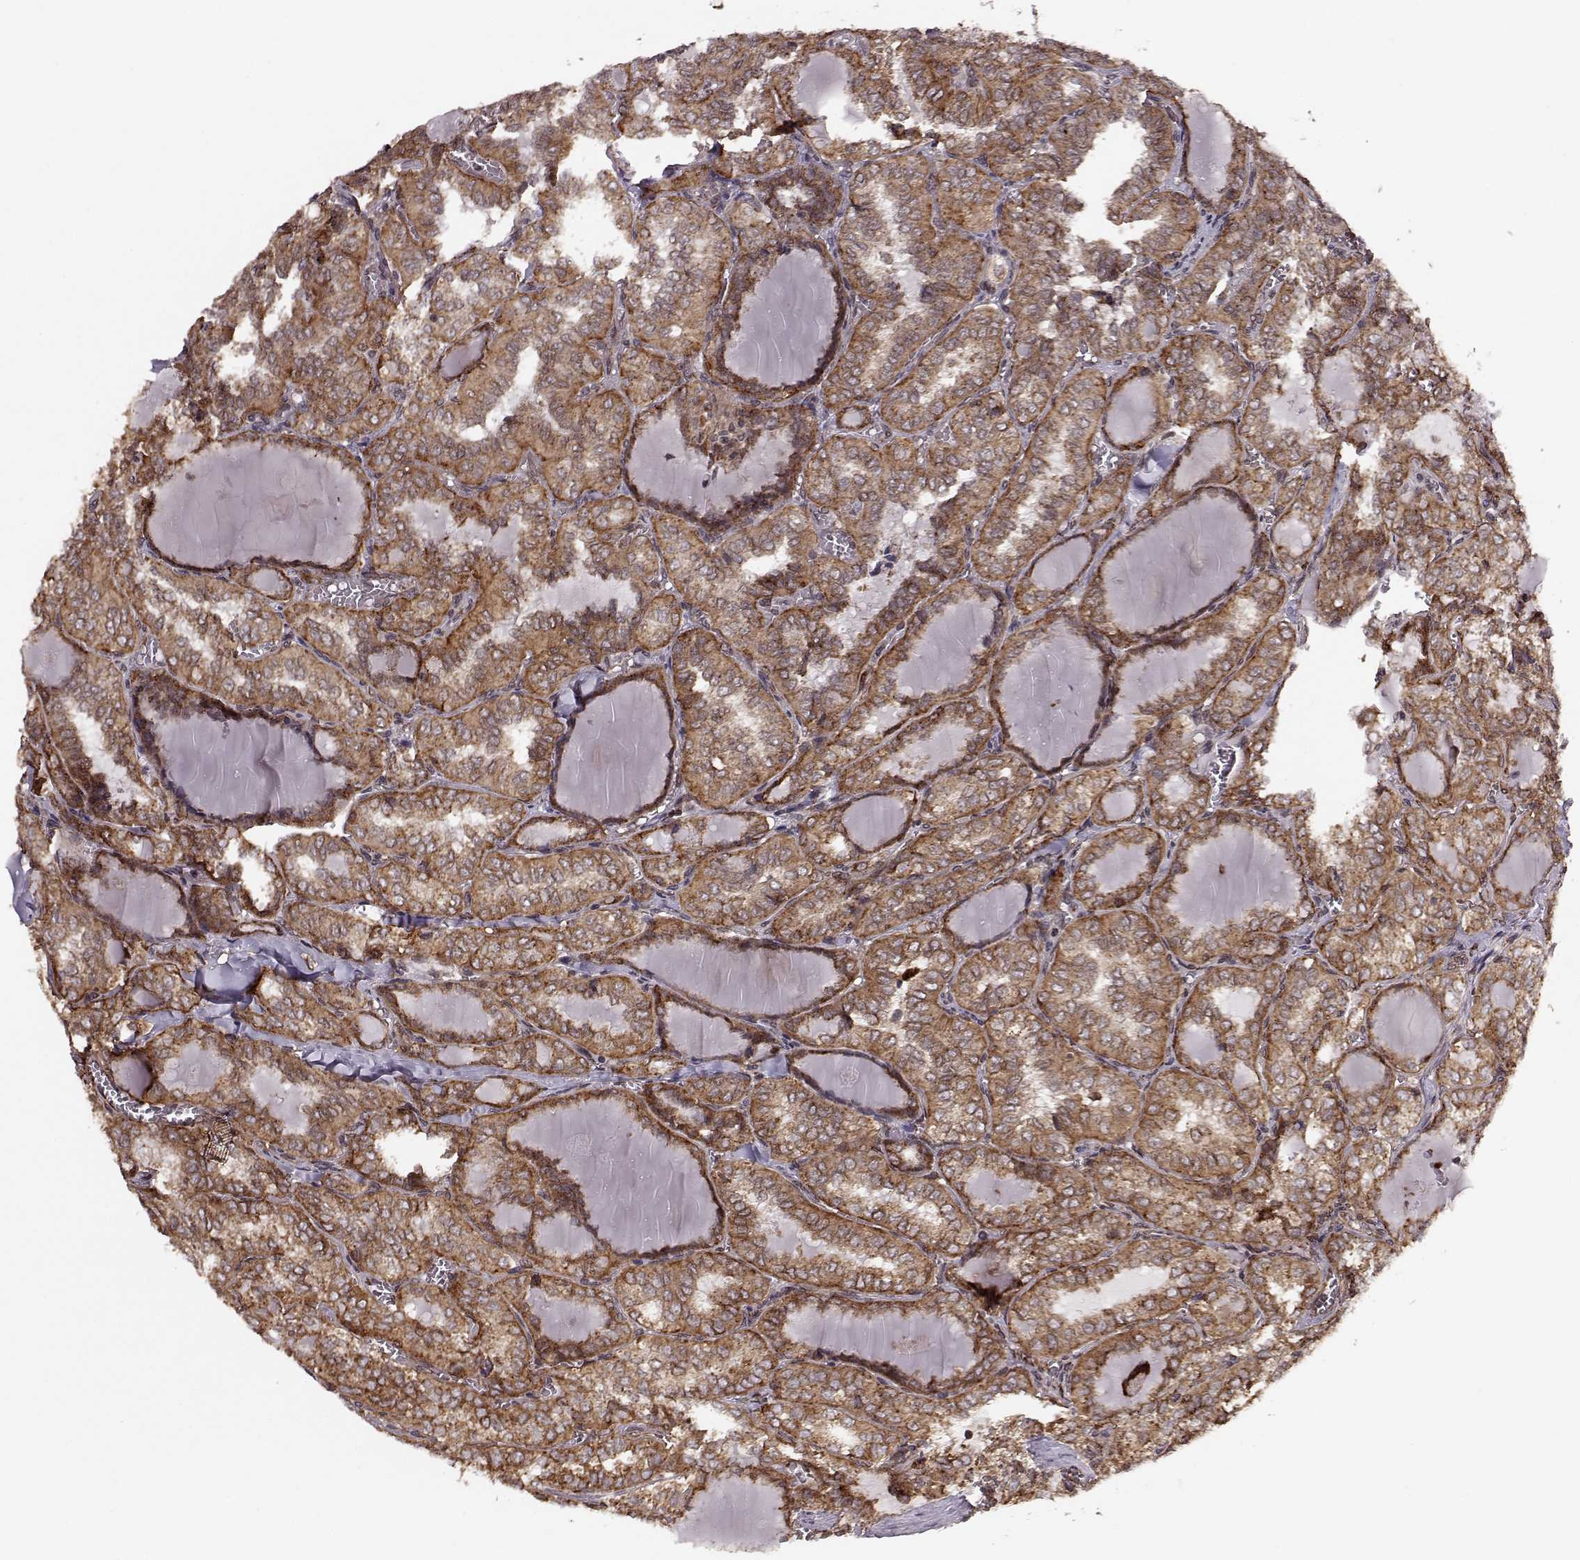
{"staining": {"intensity": "moderate", "quantity": ">75%", "location": "cytoplasmic/membranous"}, "tissue": "thyroid cancer", "cell_type": "Tumor cells", "image_type": "cancer", "snomed": [{"axis": "morphology", "description": "Papillary adenocarcinoma, NOS"}, {"axis": "topography", "description": "Thyroid gland"}], "caption": "IHC of human thyroid cancer demonstrates medium levels of moderate cytoplasmic/membranous expression in approximately >75% of tumor cells.", "gene": "YIPF5", "patient": {"sex": "female", "age": 41}}